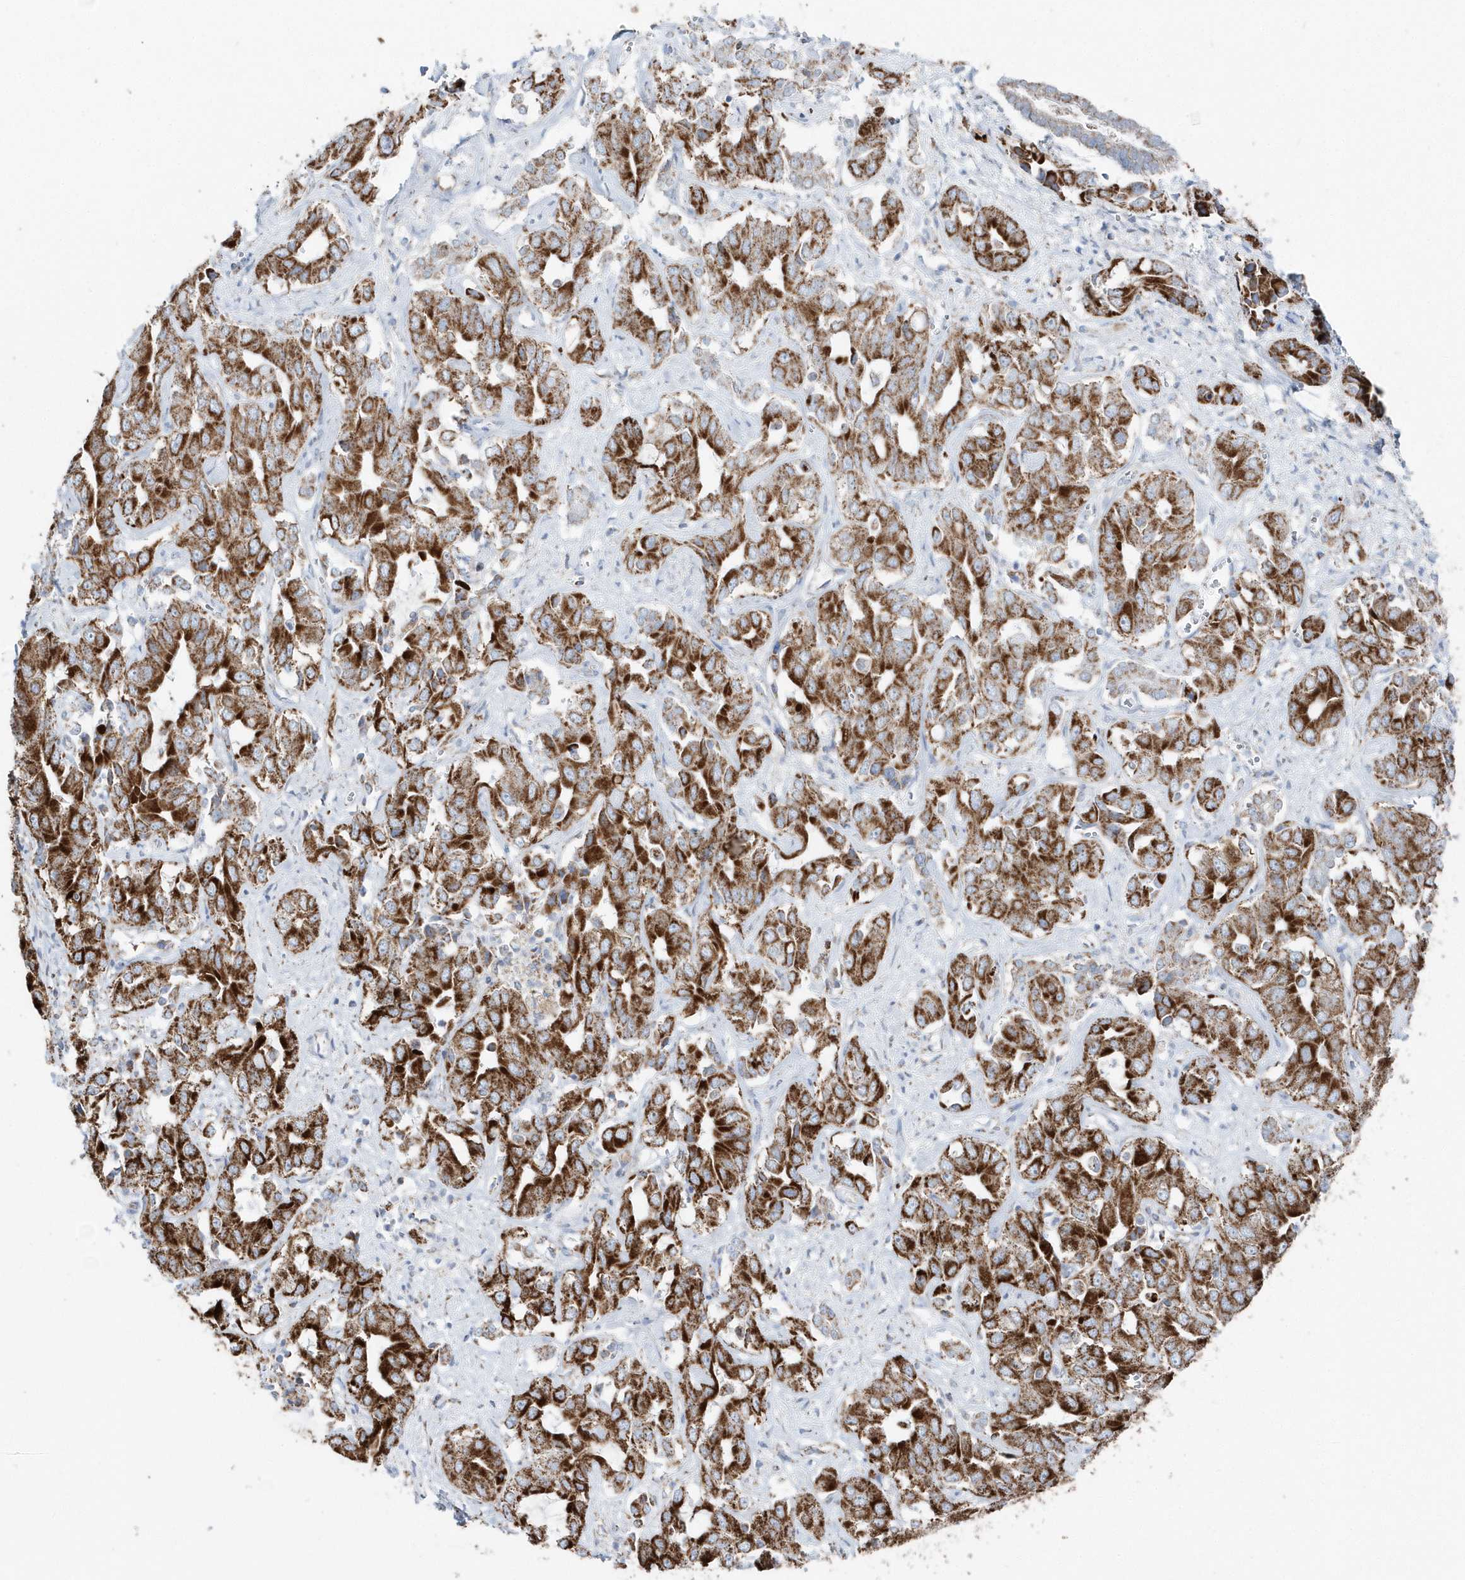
{"staining": {"intensity": "strong", "quantity": ">75%", "location": "cytoplasmic/membranous"}, "tissue": "liver cancer", "cell_type": "Tumor cells", "image_type": "cancer", "snomed": [{"axis": "morphology", "description": "Cholangiocarcinoma"}, {"axis": "topography", "description": "Liver"}], "caption": "Immunohistochemistry (IHC) image of neoplastic tissue: human liver cancer (cholangiocarcinoma) stained using immunohistochemistry displays high levels of strong protein expression localized specifically in the cytoplasmic/membranous of tumor cells, appearing as a cytoplasmic/membranous brown color.", "gene": "TMCO6", "patient": {"sex": "female", "age": 52}}